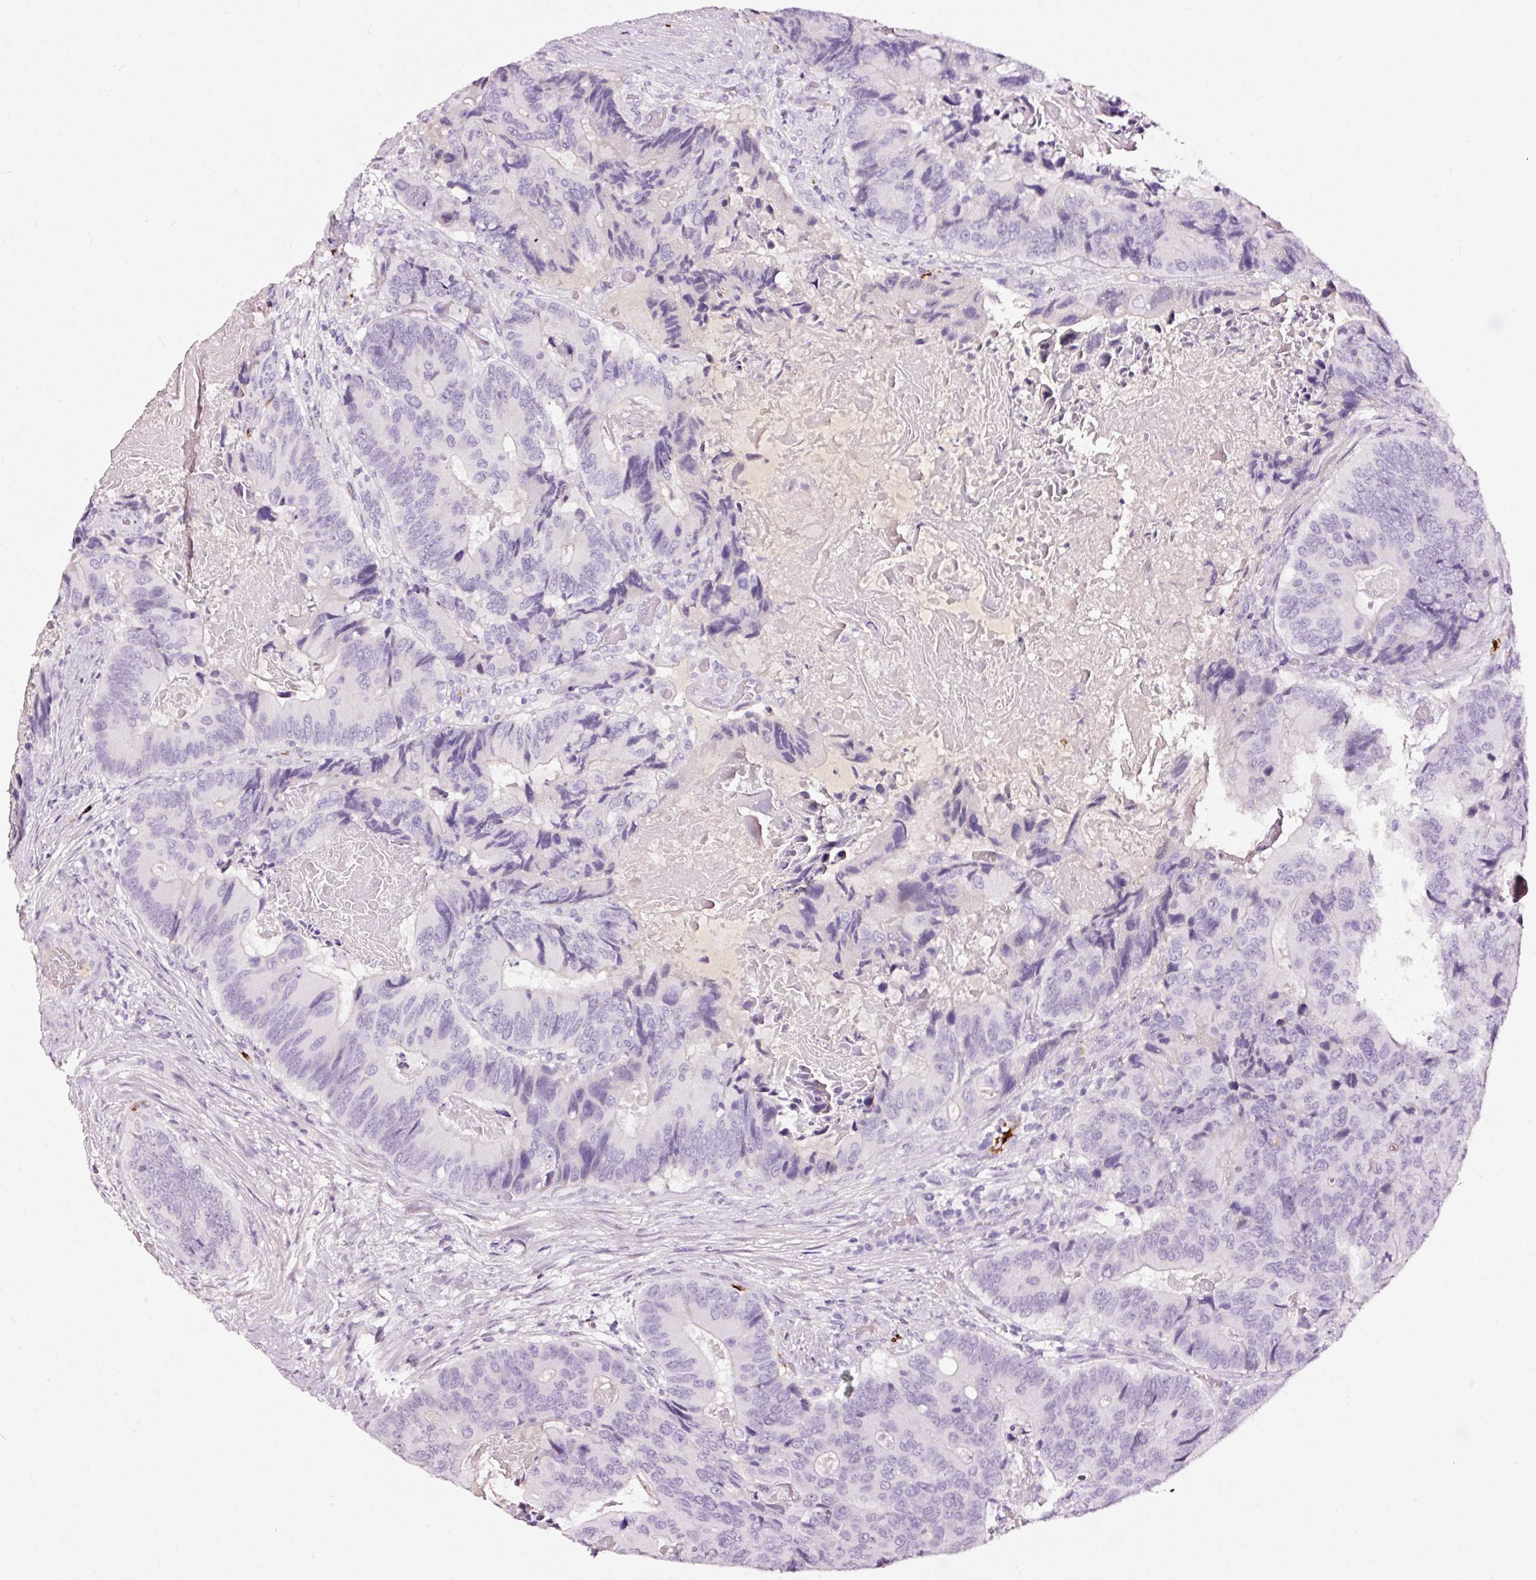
{"staining": {"intensity": "negative", "quantity": "none", "location": "none"}, "tissue": "colorectal cancer", "cell_type": "Tumor cells", "image_type": "cancer", "snomed": [{"axis": "morphology", "description": "Adenocarcinoma, NOS"}, {"axis": "topography", "description": "Colon"}], "caption": "Protein analysis of colorectal adenocarcinoma shows no significant expression in tumor cells.", "gene": "LAMP3", "patient": {"sex": "male", "age": 84}}